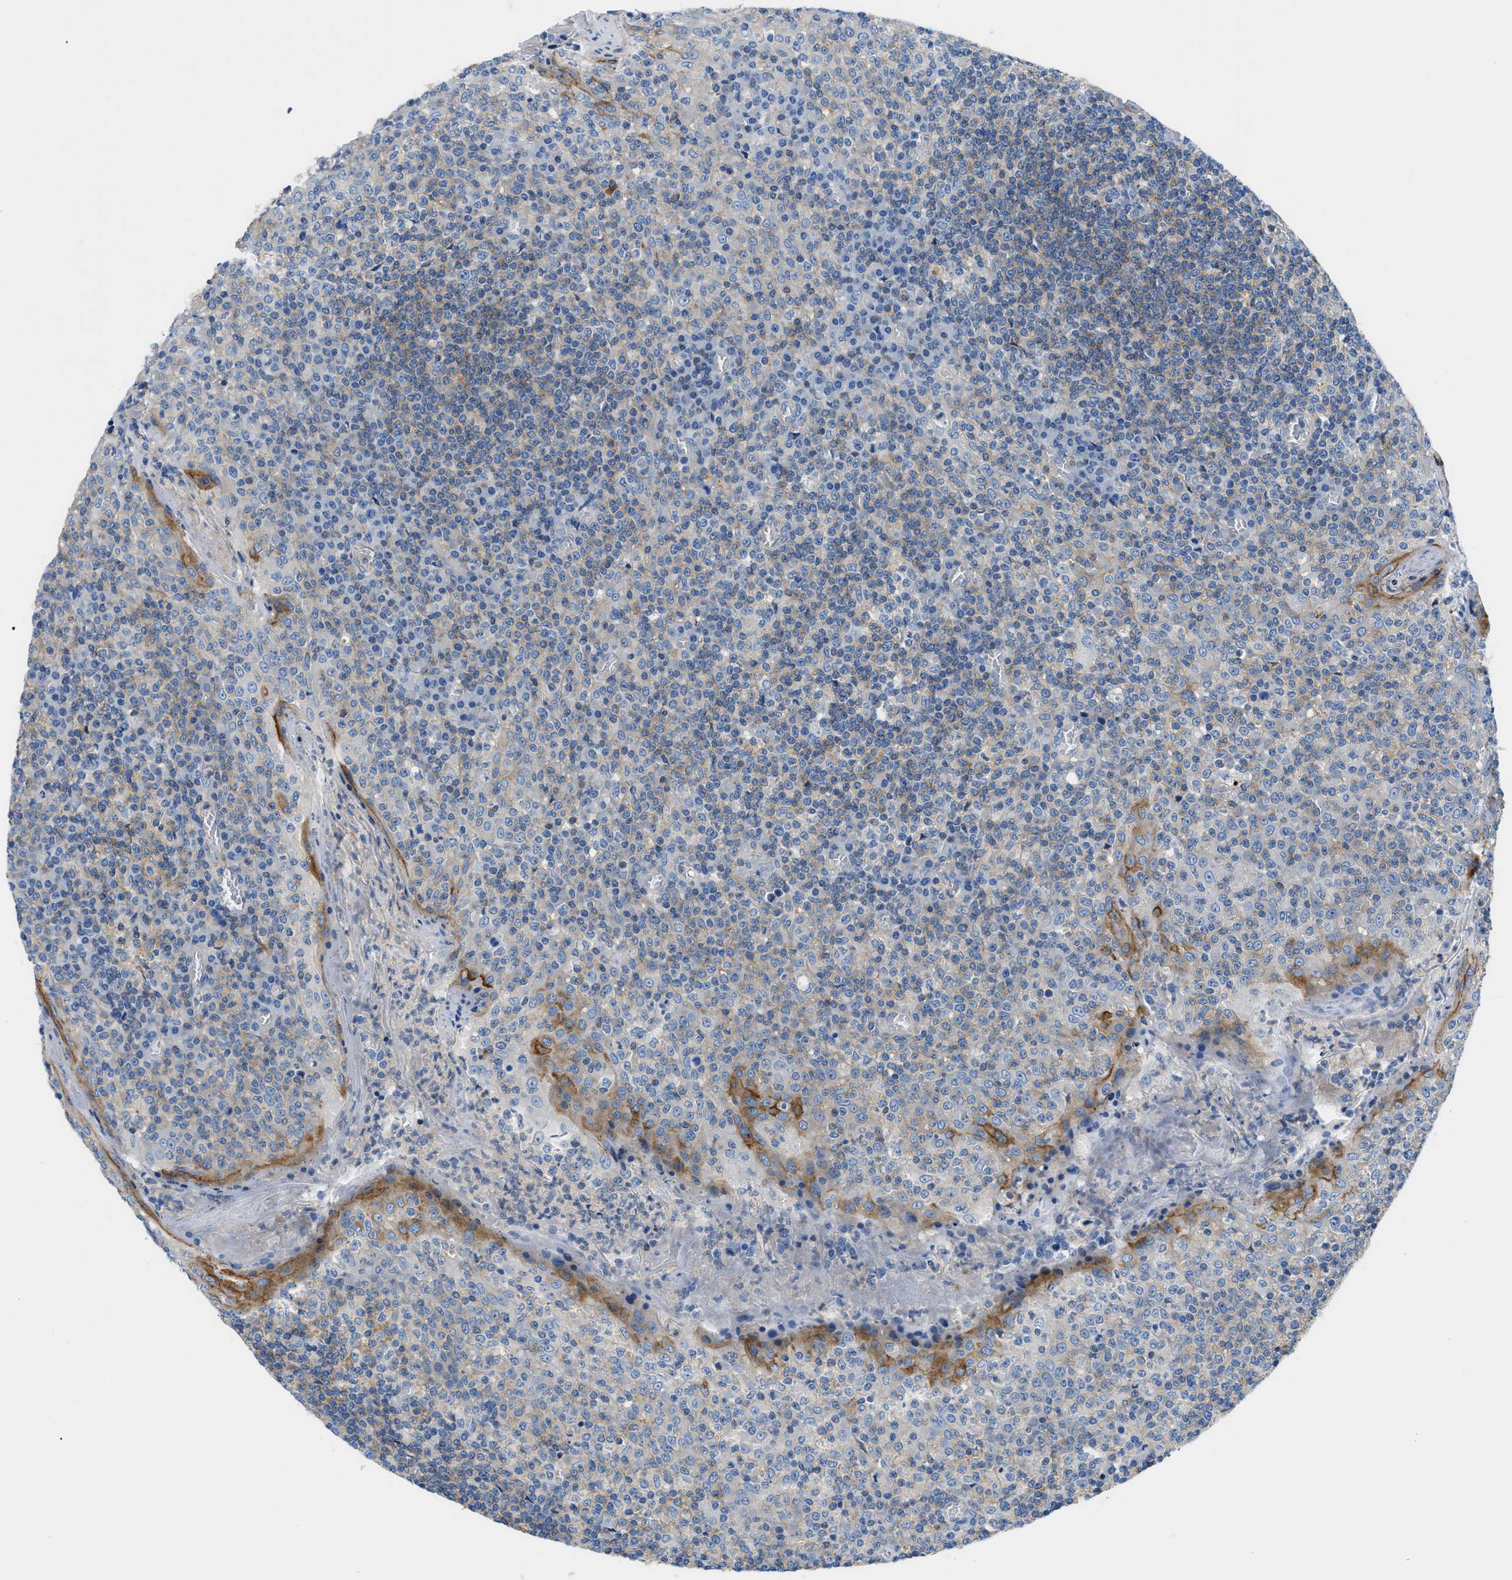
{"staining": {"intensity": "weak", "quantity": "25%-75%", "location": "cytoplasmic/membranous"}, "tissue": "tonsil", "cell_type": "Germinal center cells", "image_type": "normal", "snomed": [{"axis": "morphology", "description": "Normal tissue, NOS"}, {"axis": "topography", "description": "Tonsil"}], "caption": "Weak cytoplasmic/membranous protein expression is seen in approximately 25%-75% of germinal center cells in tonsil.", "gene": "ORAI1", "patient": {"sex": "female", "age": 19}}